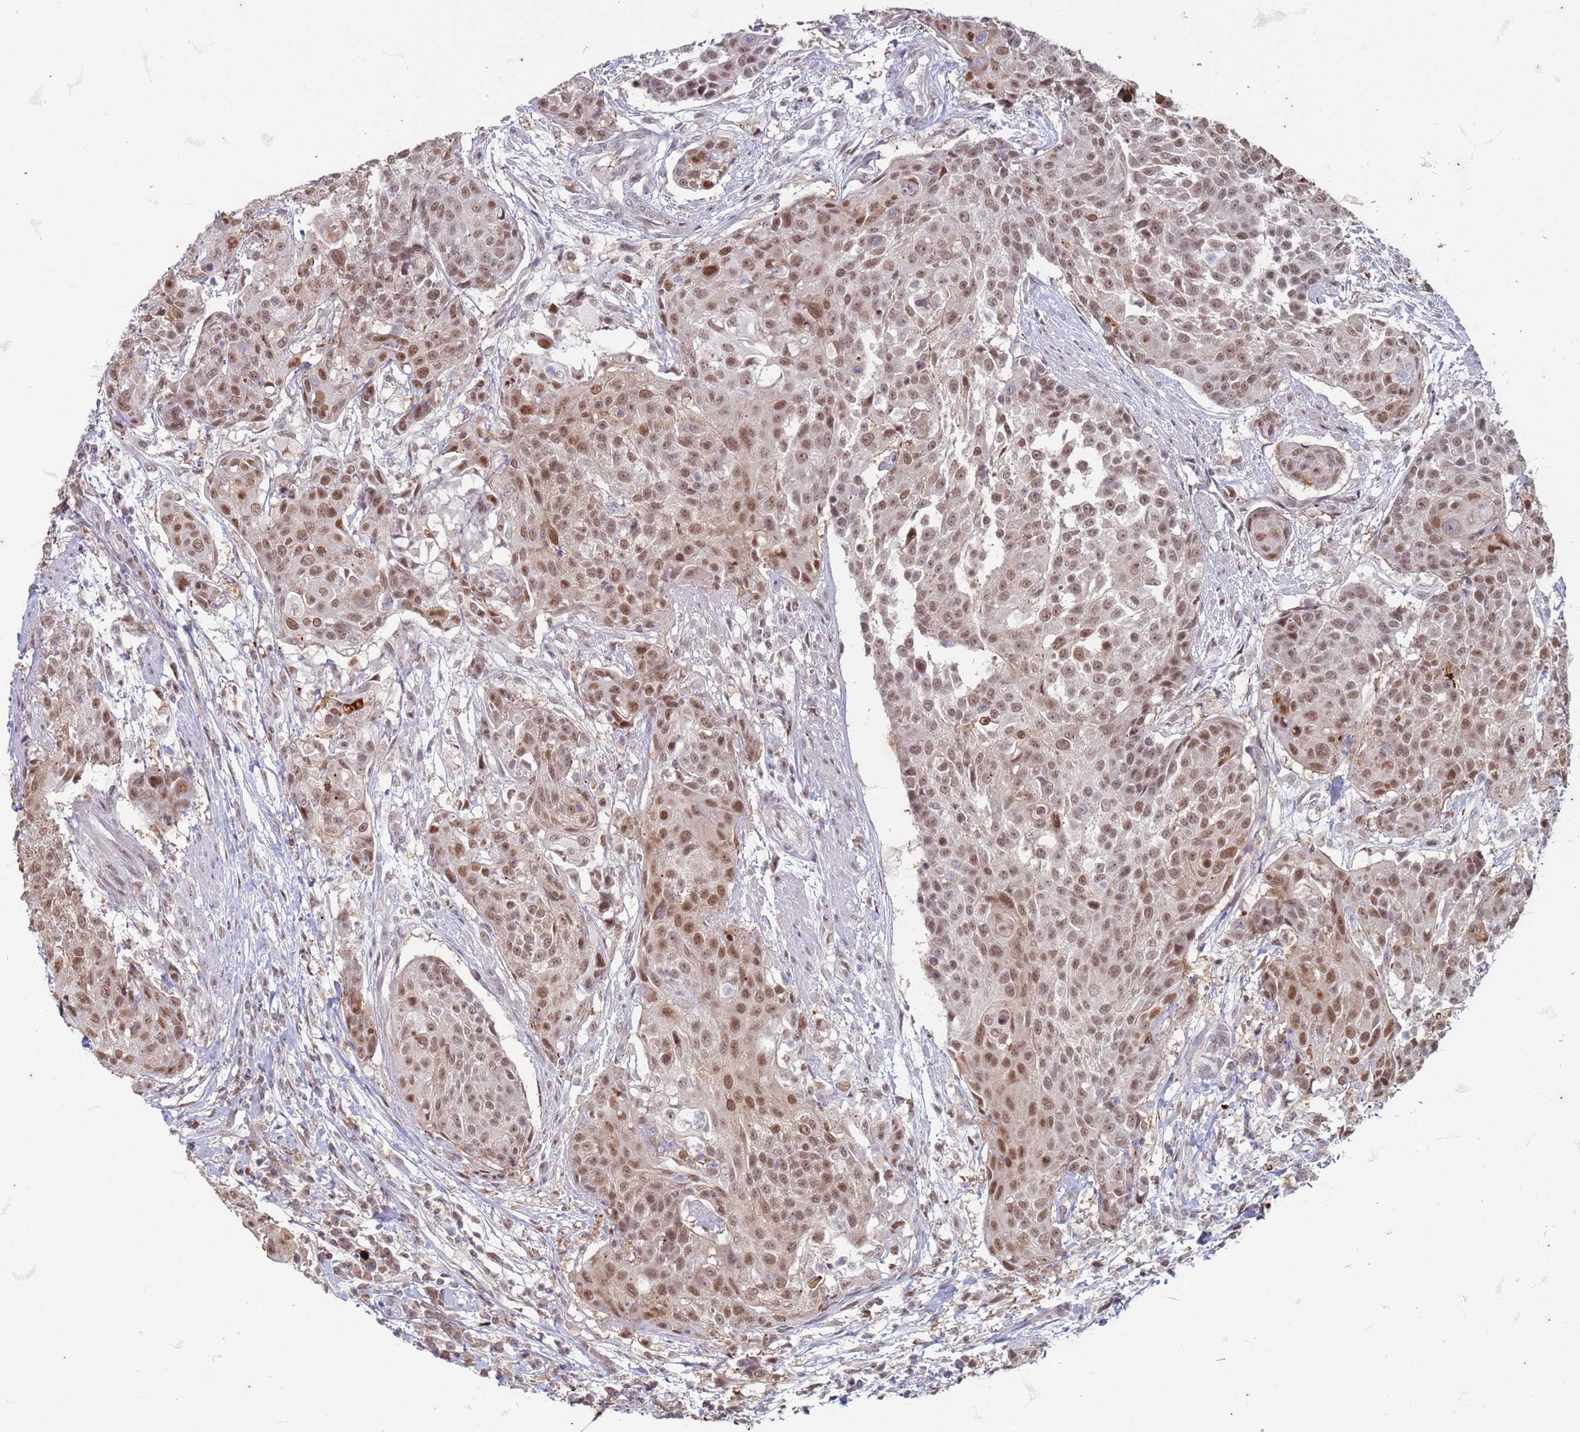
{"staining": {"intensity": "moderate", "quantity": ">75%", "location": "nuclear"}, "tissue": "urothelial cancer", "cell_type": "Tumor cells", "image_type": "cancer", "snomed": [{"axis": "morphology", "description": "Urothelial carcinoma, High grade"}, {"axis": "topography", "description": "Urinary bladder"}], "caption": "Immunohistochemistry (IHC) image of human urothelial carcinoma (high-grade) stained for a protein (brown), which displays medium levels of moderate nuclear staining in about >75% of tumor cells.", "gene": "TRMT6", "patient": {"sex": "female", "age": 63}}